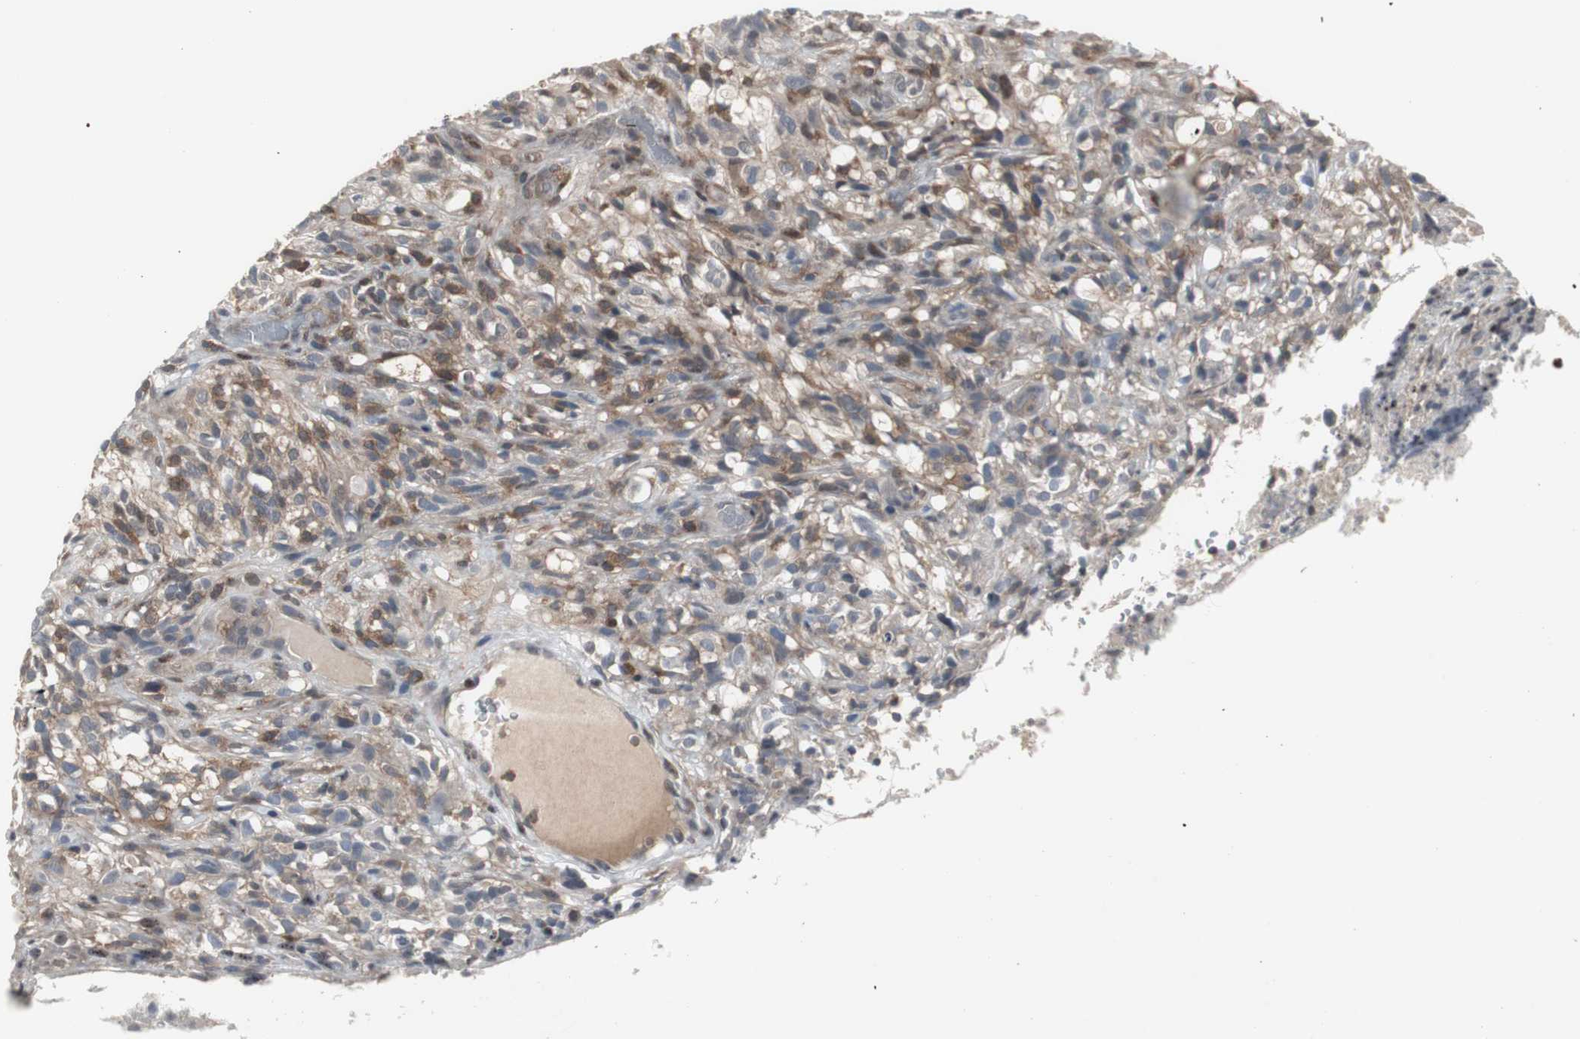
{"staining": {"intensity": "moderate", "quantity": "25%-75%", "location": "cytoplasmic/membranous"}, "tissue": "glioma", "cell_type": "Tumor cells", "image_type": "cancer", "snomed": [{"axis": "morphology", "description": "Normal tissue, NOS"}, {"axis": "morphology", "description": "Glioma, malignant, High grade"}, {"axis": "topography", "description": "Cerebral cortex"}], "caption": "Human malignant glioma (high-grade) stained with a protein marker shows moderate staining in tumor cells.", "gene": "GRK2", "patient": {"sex": "male", "age": 75}}